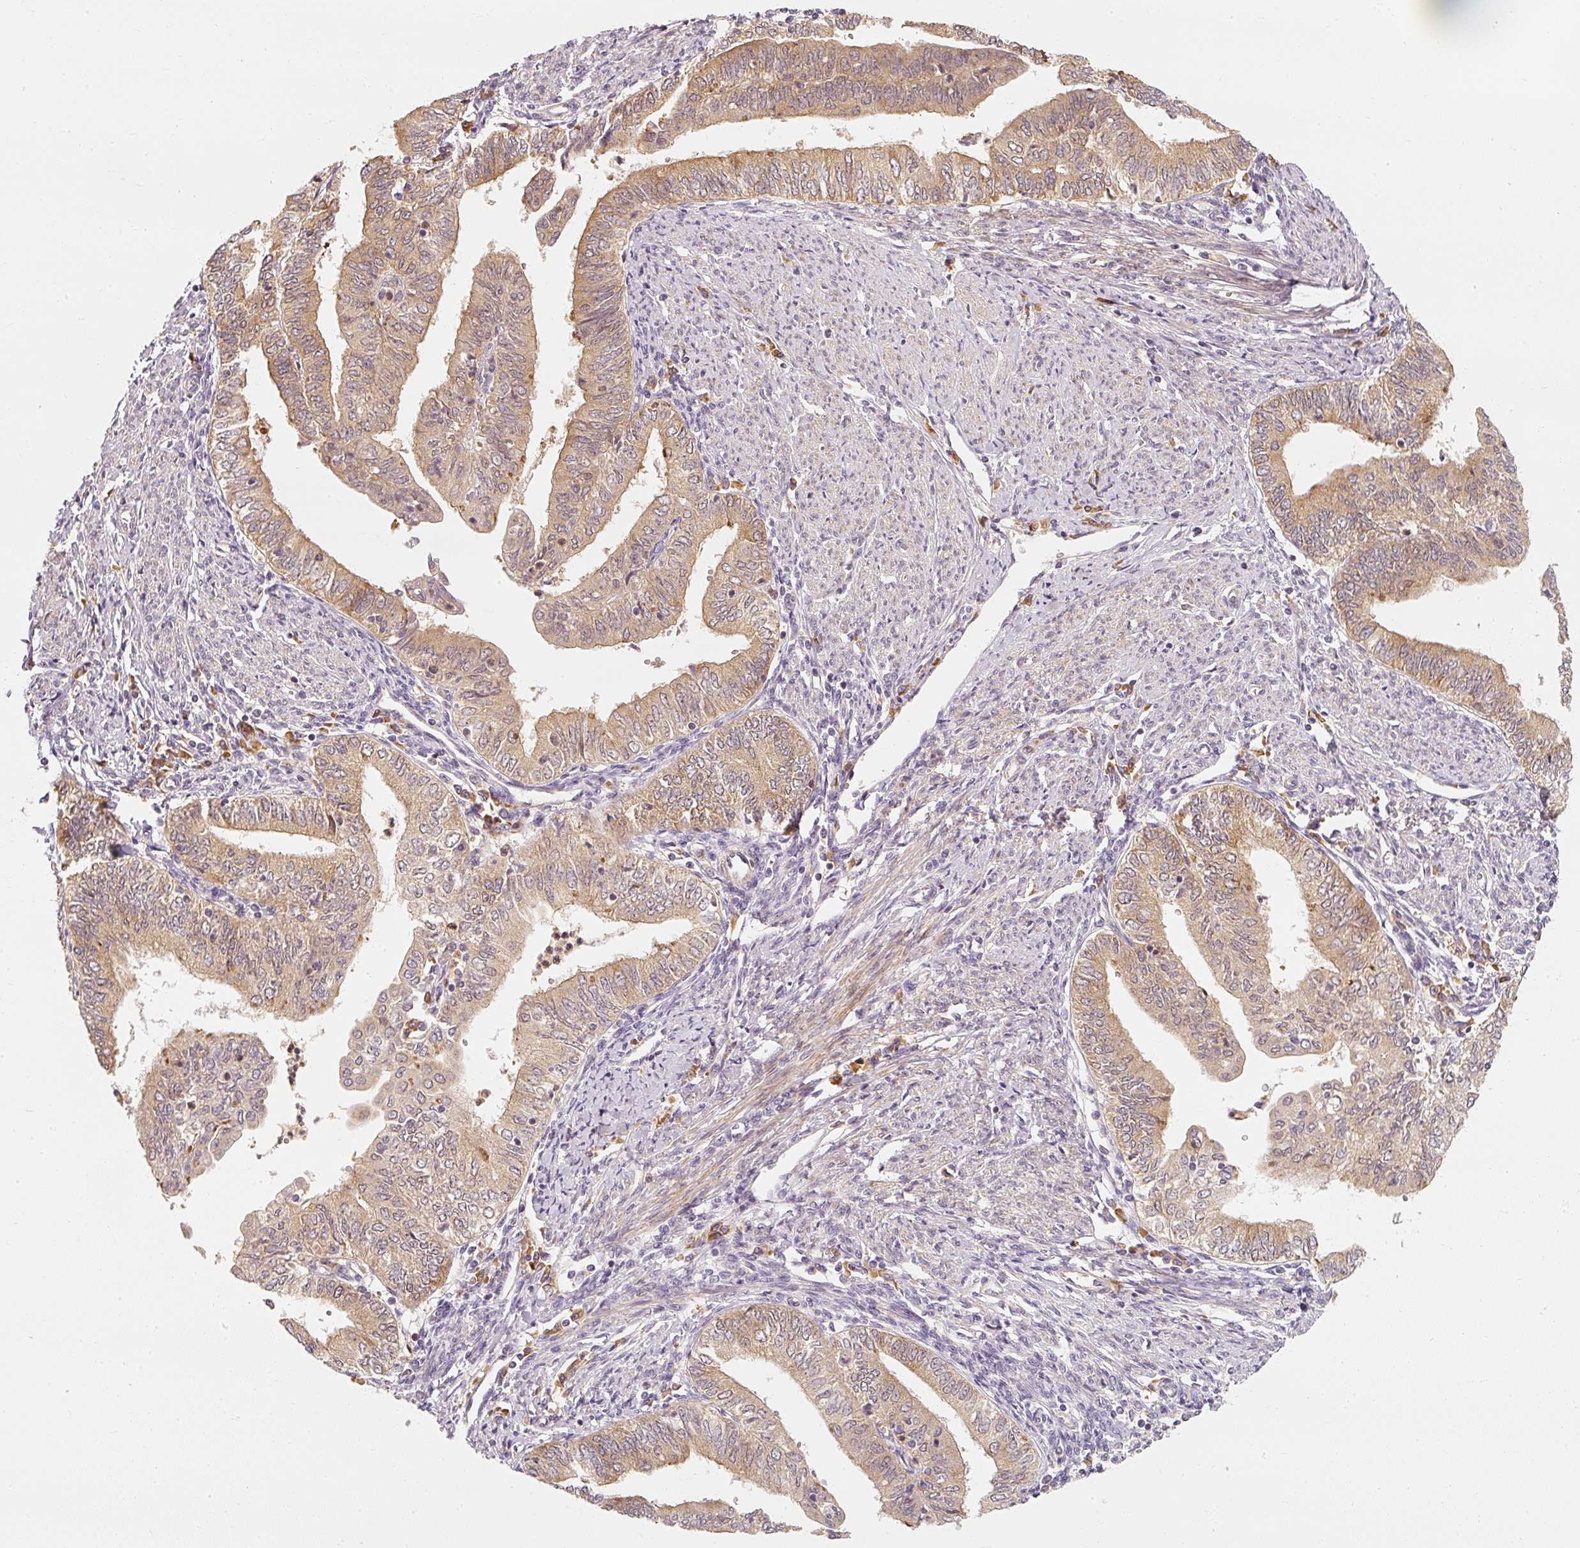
{"staining": {"intensity": "moderate", "quantity": "25%-75%", "location": "cytoplasmic/membranous"}, "tissue": "endometrial cancer", "cell_type": "Tumor cells", "image_type": "cancer", "snomed": [{"axis": "morphology", "description": "Adenocarcinoma, NOS"}, {"axis": "topography", "description": "Endometrium"}], "caption": "Endometrial cancer stained with DAB immunohistochemistry (IHC) demonstrates medium levels of moderate cytoplasmic/membranous expression in approximately 25%-75% of tumor cells.", "gene": "EEF1A2", "patient": {"sex": "female", "age": 66}}